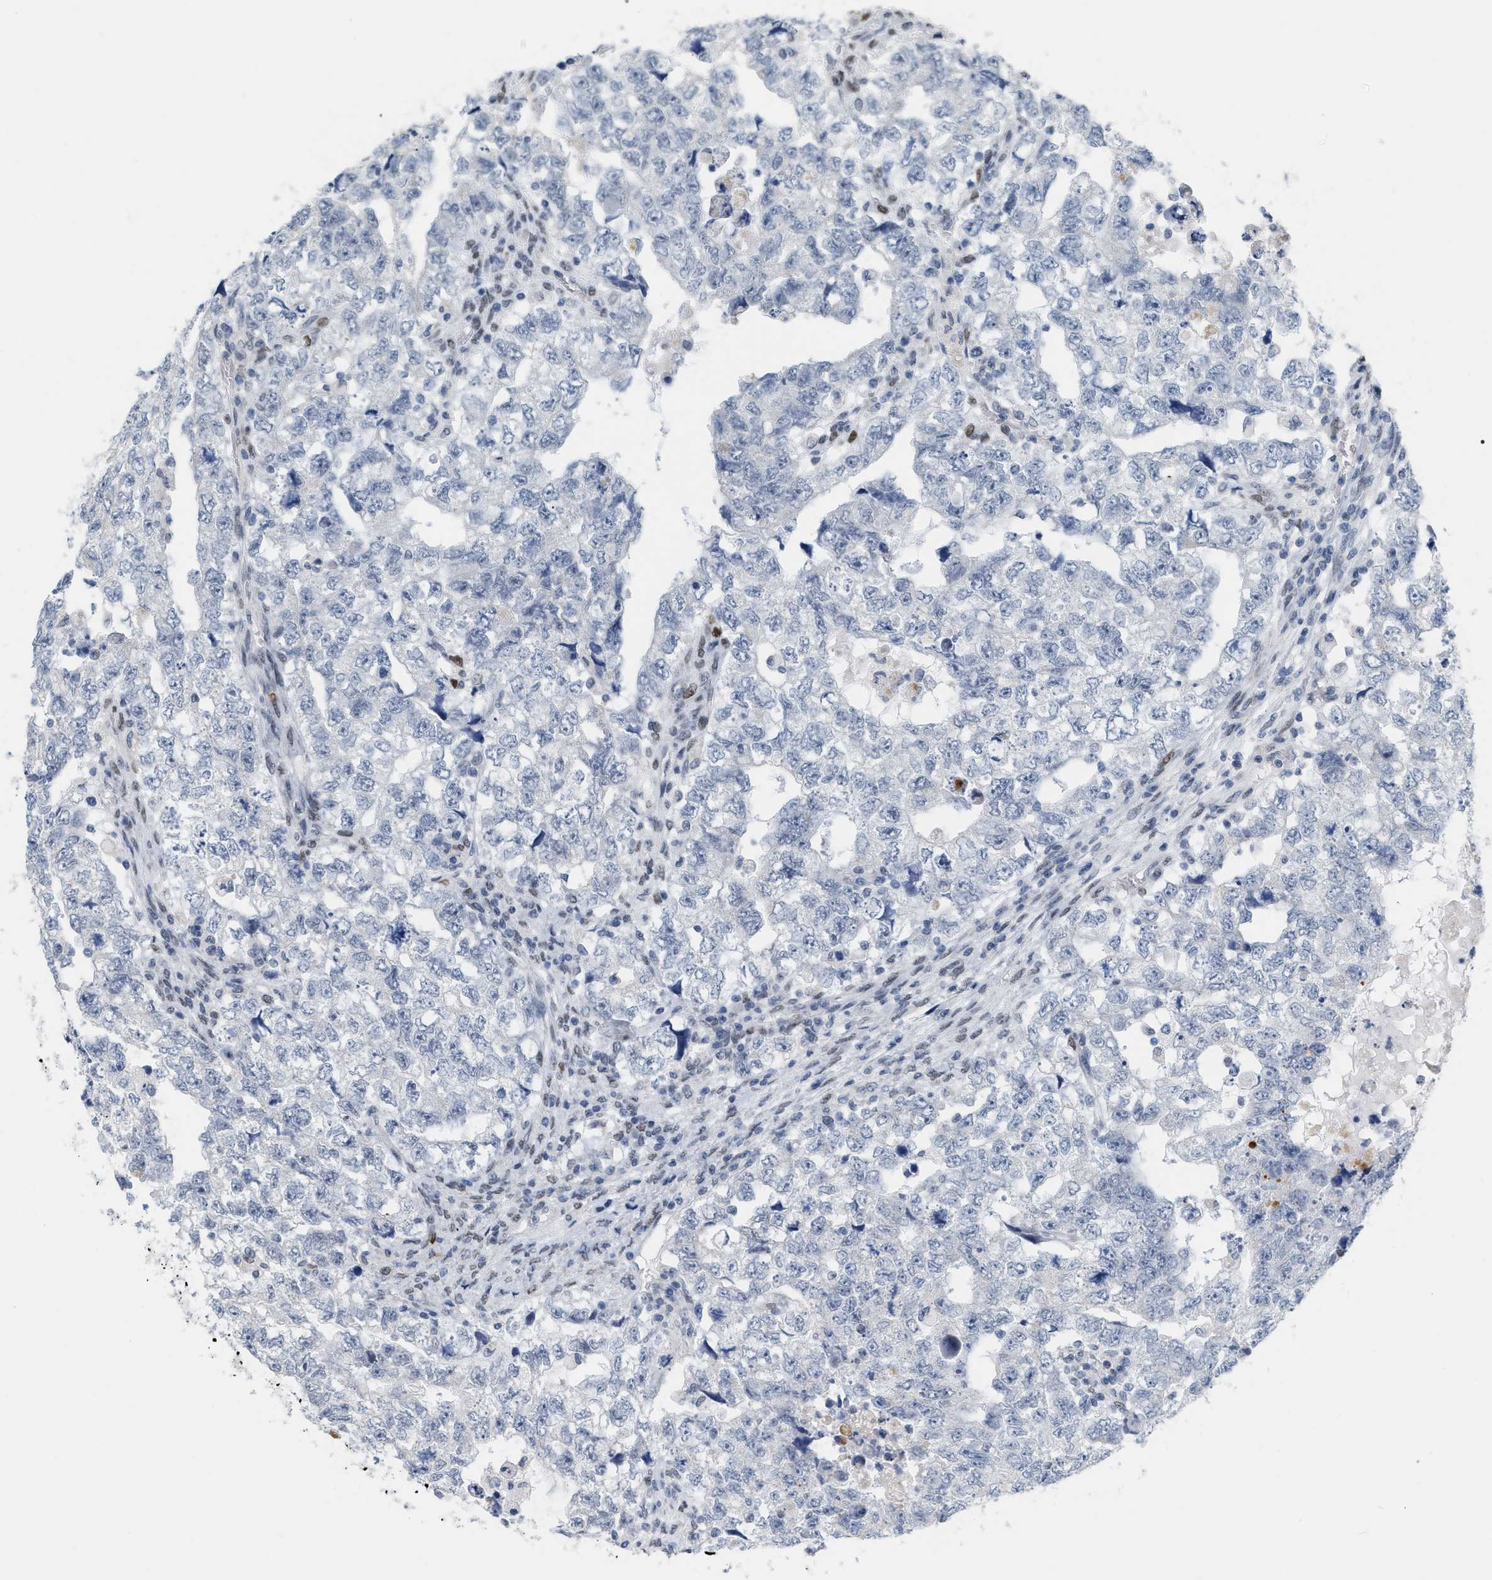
{"staining": {"intensity": "negative", "quantity": "none", "location": "none"}, "tissue": "testis cancer", "cell_type": "Tumor cells", "image_type": "cancer", "snomed": [{"axis": "morphology", "description": "Carcinoma, Embryonal, NOS"}, {"axis": "topography", "description": "Testis"}], "caption": "Histopathology image shows no protein staining in tumor cells of testis cancer (embryonal carcinoma) tissue.", "gene": "XIRP1", "patient": {"sex": "male", "age": 36}}